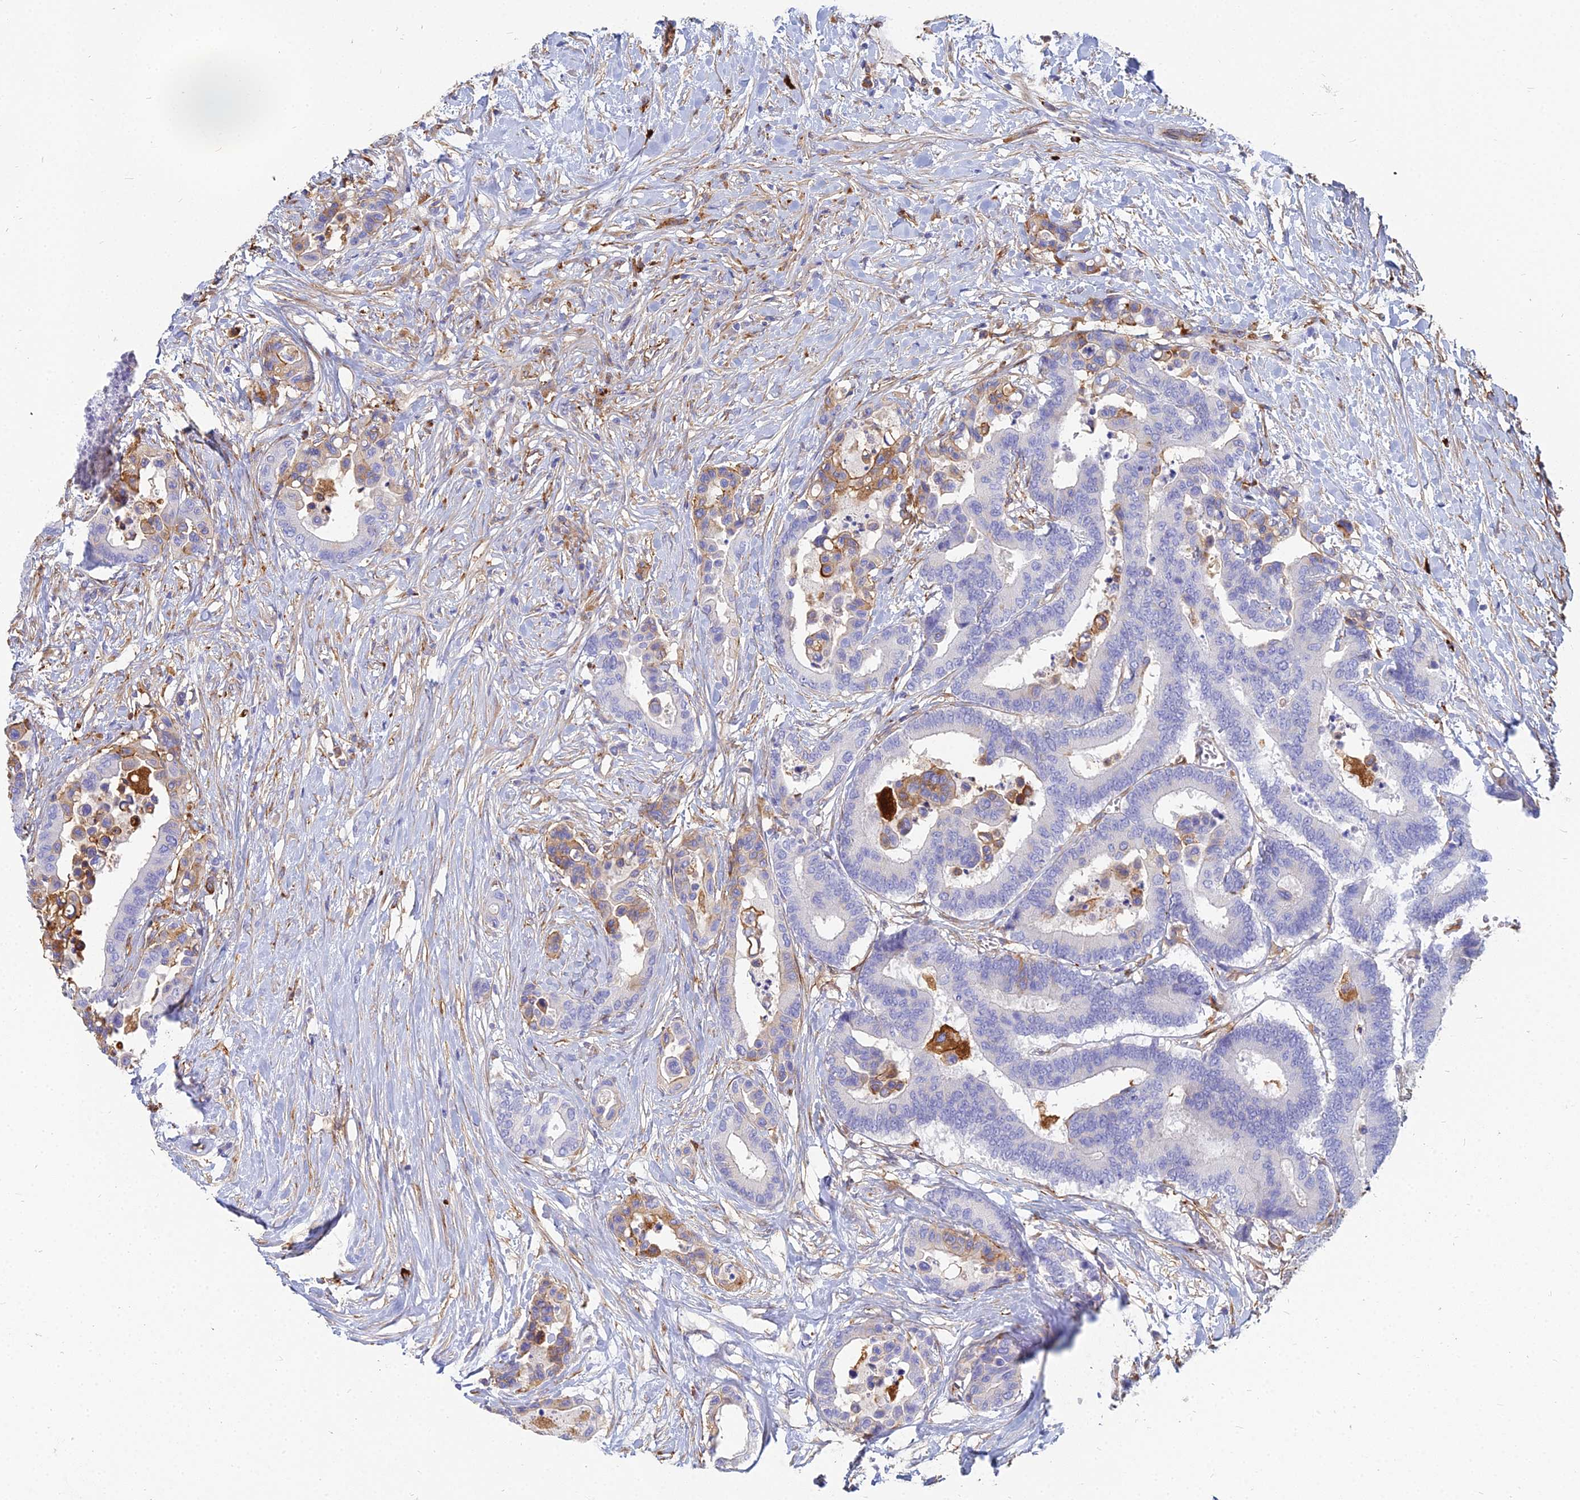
{"staining": {"intensity": "negative", "quantity": "none", "location": "none"}, "tissue": "colorectal cancer", "cell_type": "Tumor cells", "image_type": "cancer", "snomed": [{"axis": "morphology", "description": "Normal tissue, NOS"}, {"axis": "morphology", "description": "Adenocarcinoma, NOS"}, {"axis": "topography", "description": "Colon"}], "caption": "Colorectal cancer was stained to show a protein in brown. There is no significant positivity in tumor cells.", "gene": "VAT1", "patient": {"sex": "male", "age": 82}}